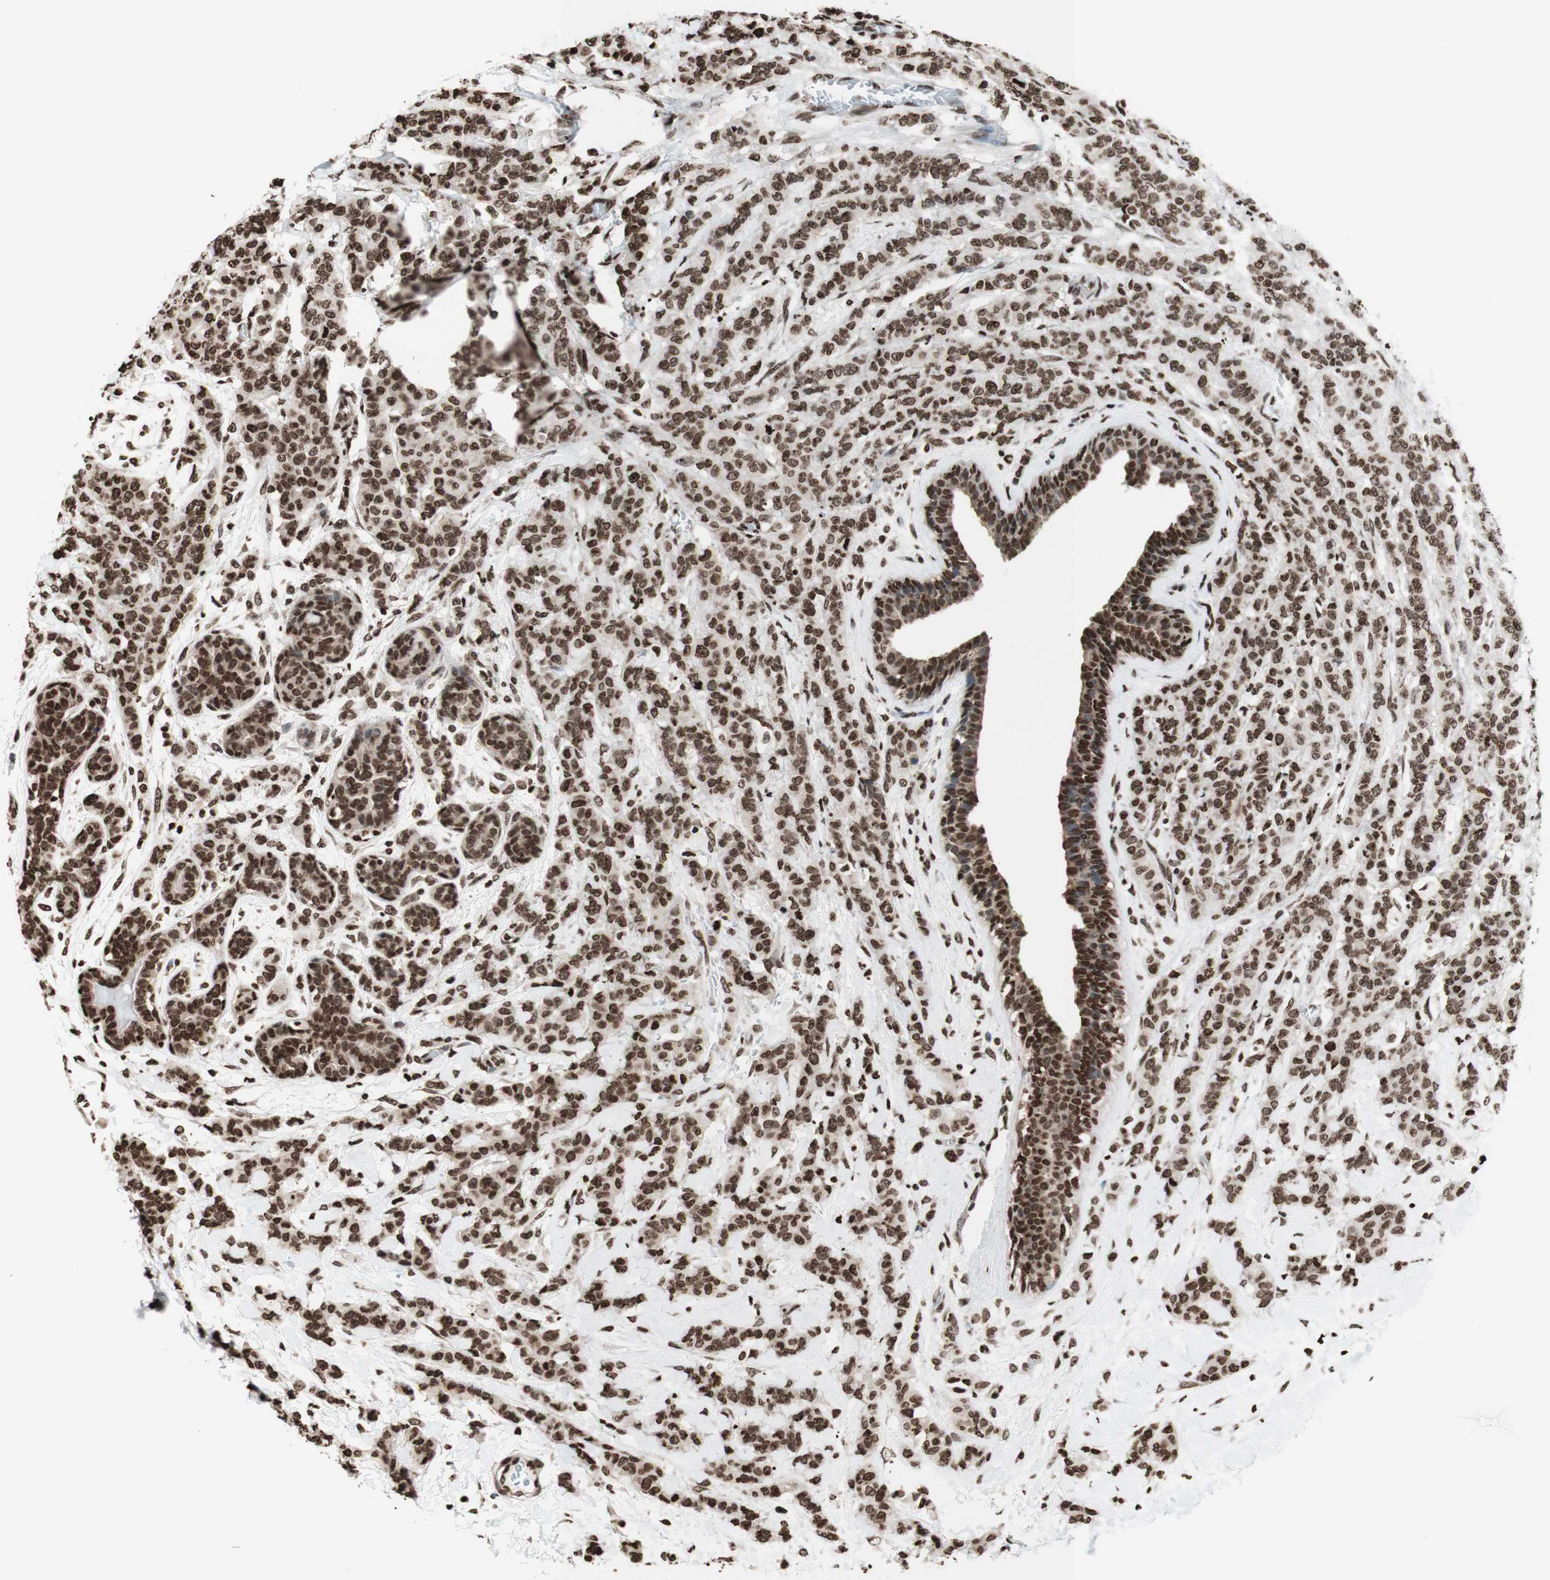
{"staining": {"intensity": "moderate", "quantity": ">75%", "location": "nuclear"}, "tissue": "breast cancer", "cell_type": "Tumor cells", "image_type": "cancer", "snomed": [{"axis": "morphology", "description": "Normal tissue, NOS"}, {"axis": "morphology", "description": "Duct carcinoma"}, {"axis": "topography", "description": "Breast"}], "caption": "Protein positivity by IHC exhibits moderate nuclear staining in about >75% of tumor cells in breast cancer.", "gene": "NCOA3", "patient": {"sex": "female", "age": 40}}